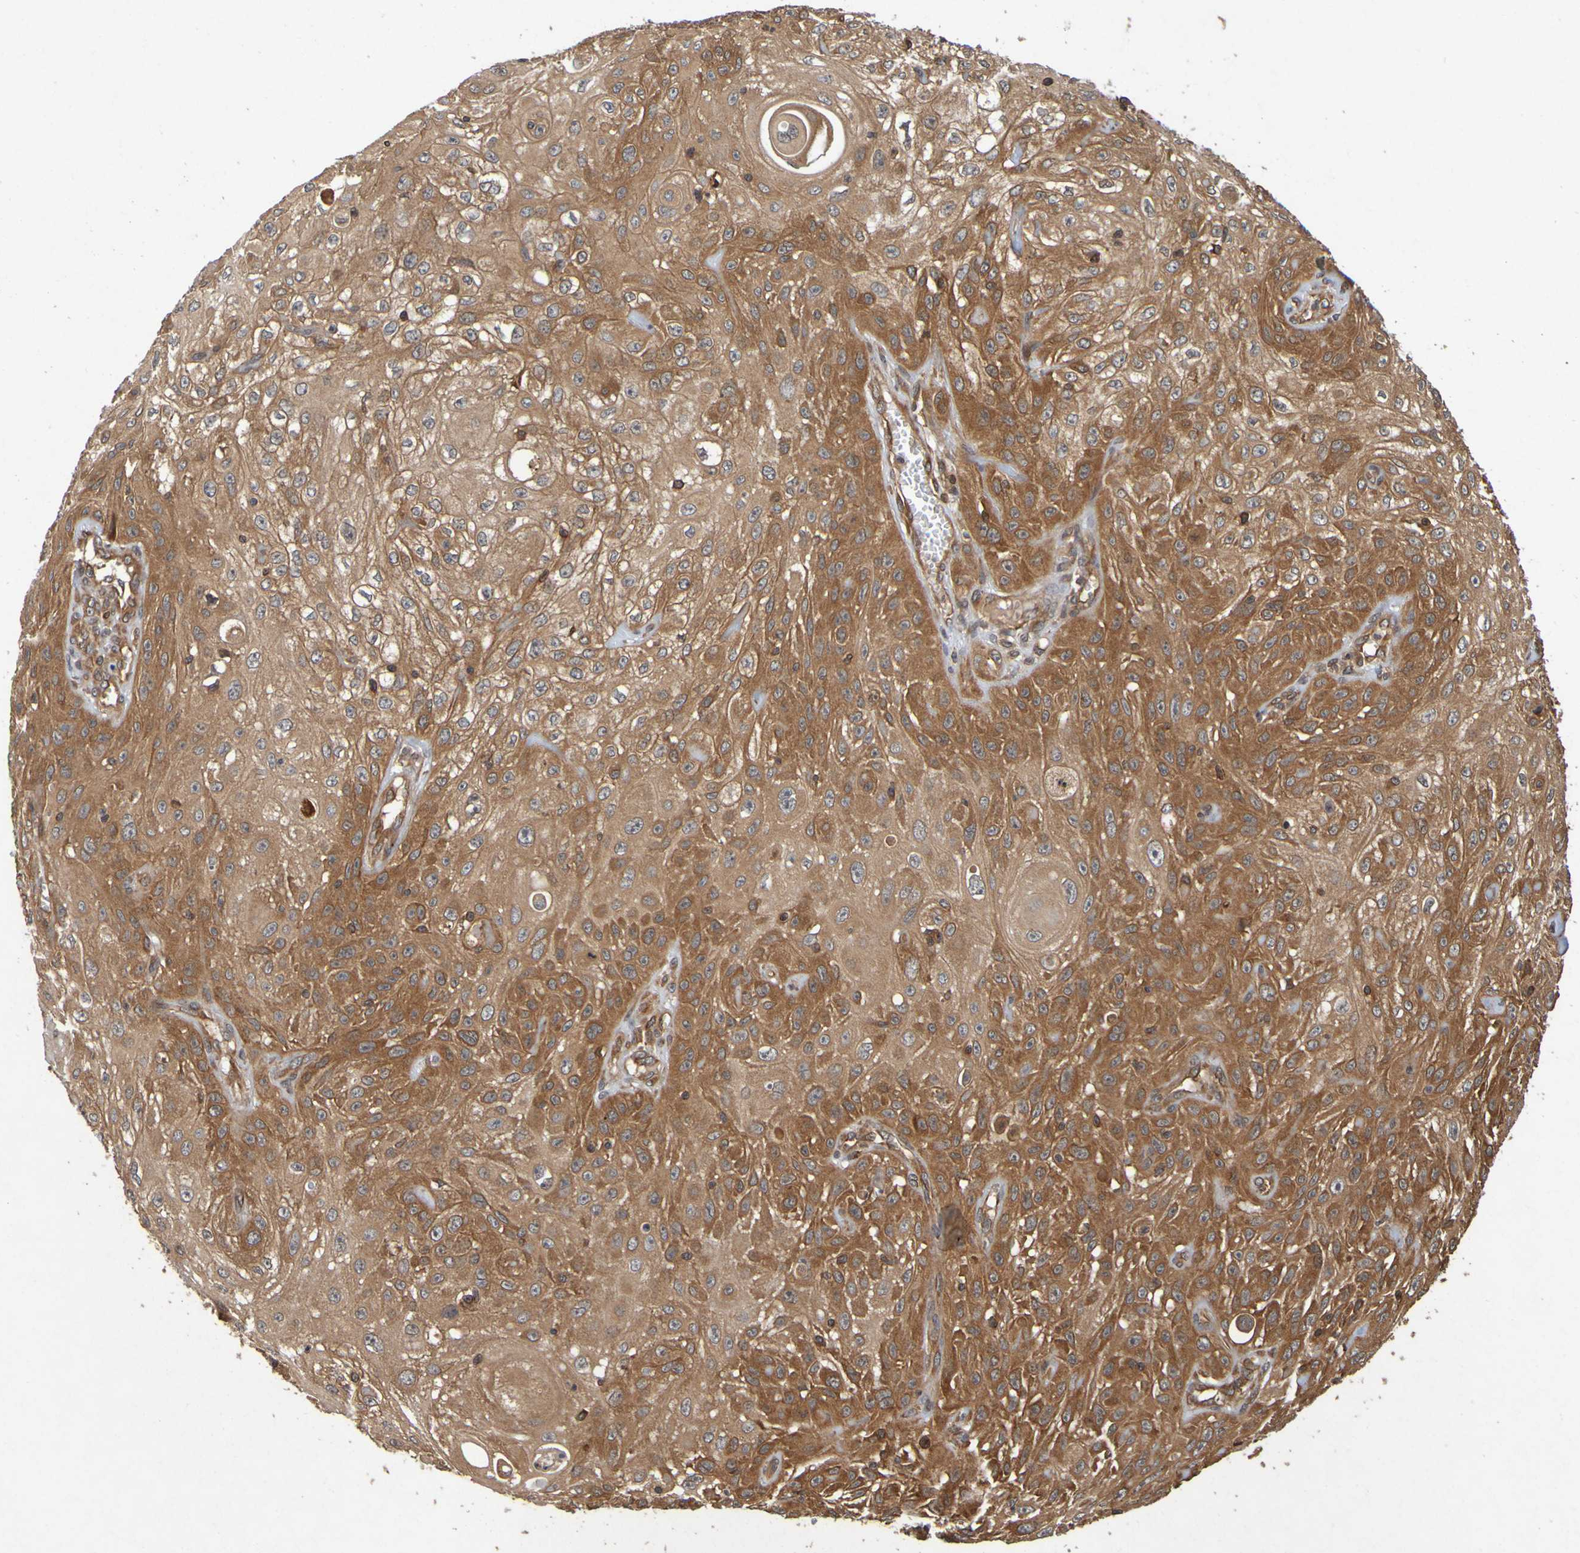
{"staining": {"intensity": "strong", "quantity": ">75%", "location": "cytoplasmic/membranous"}, "tissue": "skin cancer", "cell_type": "Tumor cells", "image_type": "cancer", "snomed": [{"axis": "morphology", "description": "Squamous cell carcinoma, NOS"}, {"axis": "topography", "description": "Skin"}], "caption": "The immunohistochemical stain labels strong cytoplasmic/membranous staining in tumor cells of skin squamous cell carcinoma tissue.", "gene": "OCRL", "patient": {"sex": "male", "age": 75}}